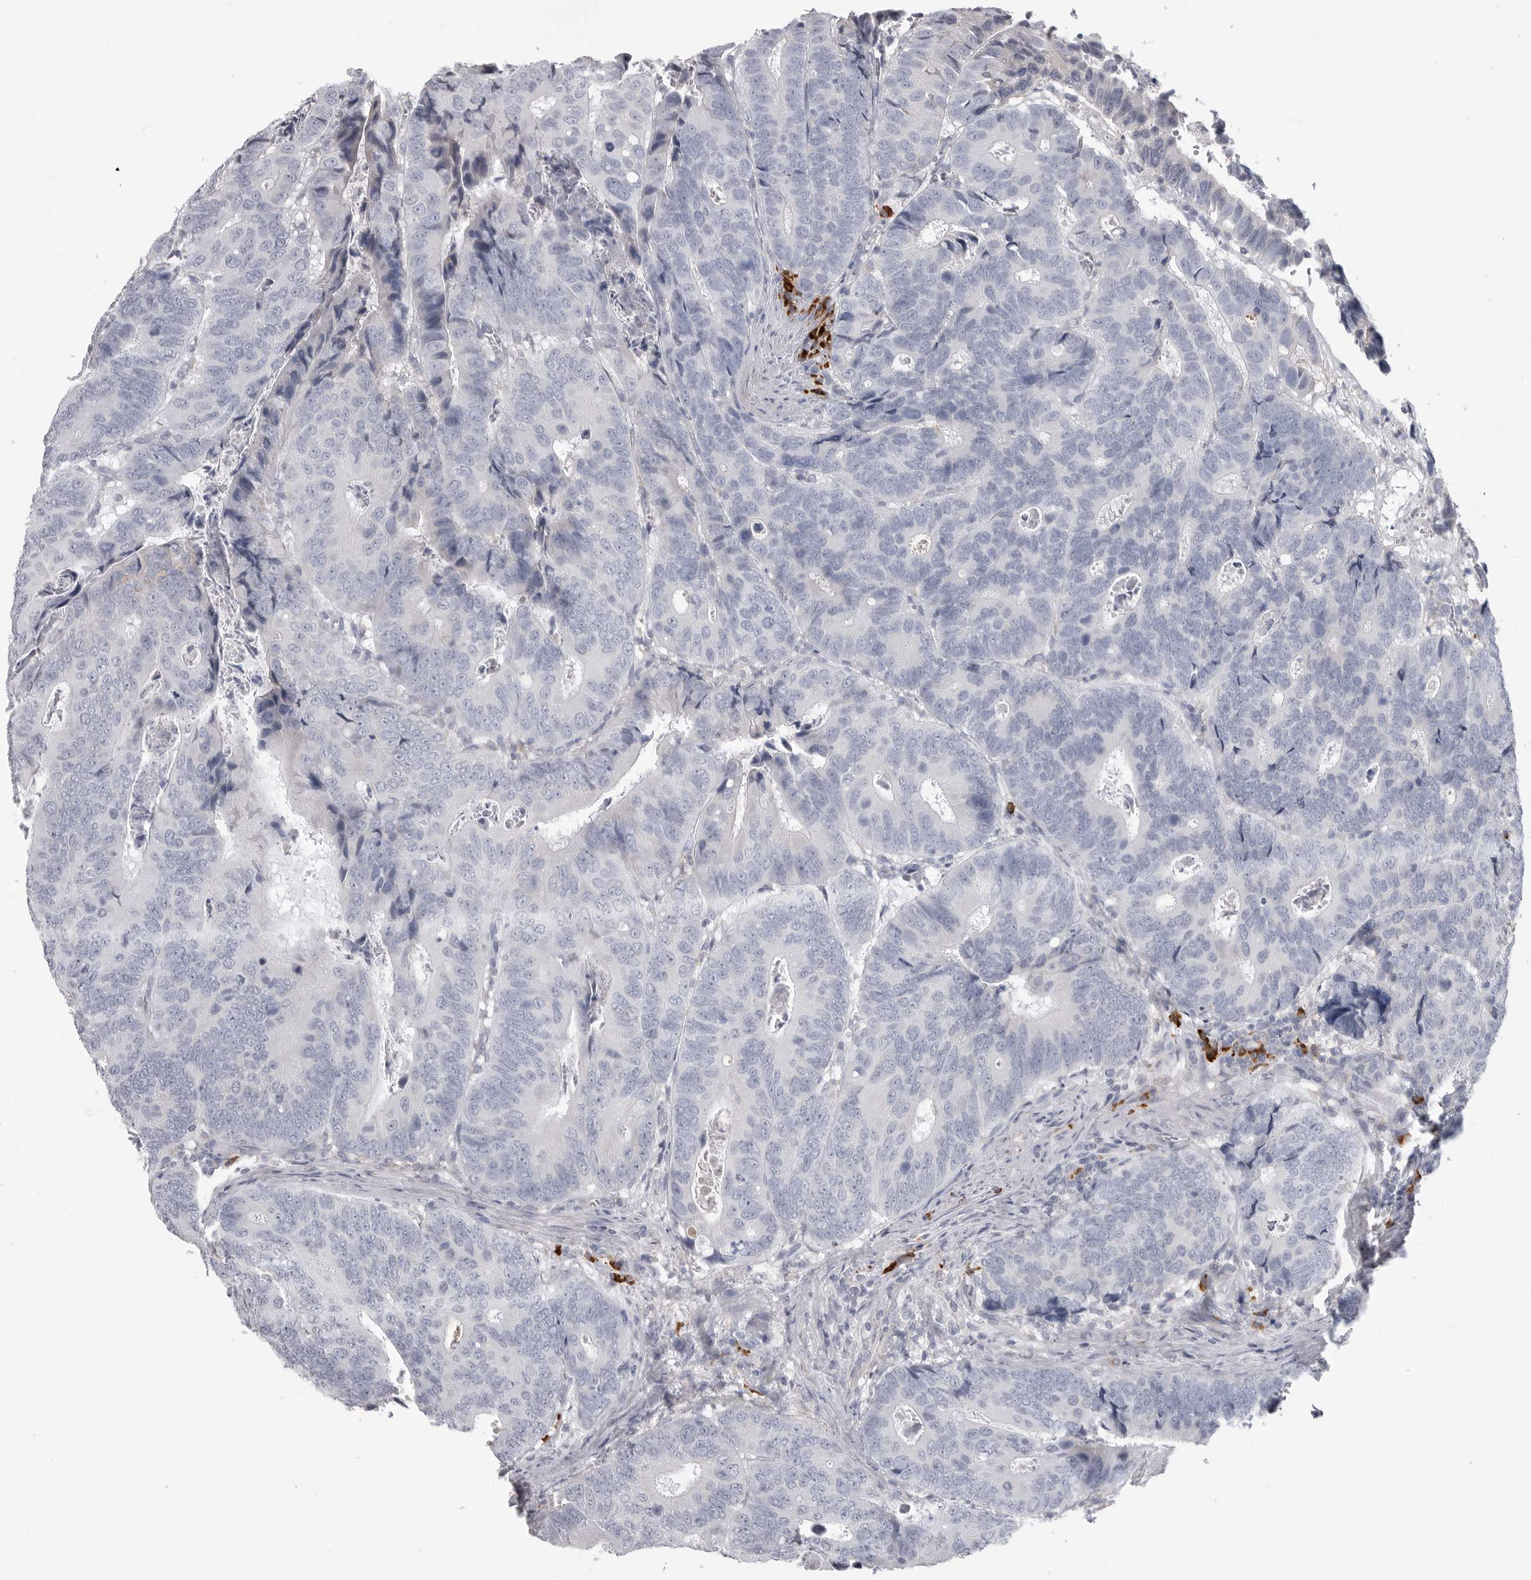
{"staining": {"intensity": "negative", "quantity": "none", "location": "none"}, "tissue": "colorectal cancer", "cell_type": "Tumor cells", "image_type": "cancer", "snomed": [{"axis": "morphology", "description": "Inflammation, NOS"}, {"axis": "morphology", "description": "Adenocarcinoma, NOS"}, {"axis": "topography", "description": "Colon"}], "caption": "An immunohistochemistry image of colorectal cancer (adenocarcinoma) is shown. There is no staining in tumor cells of colorectal cancer (adenocarcinoma).", "gene": "FKBP2", "patient": {"sex": "male", "age": 72}}